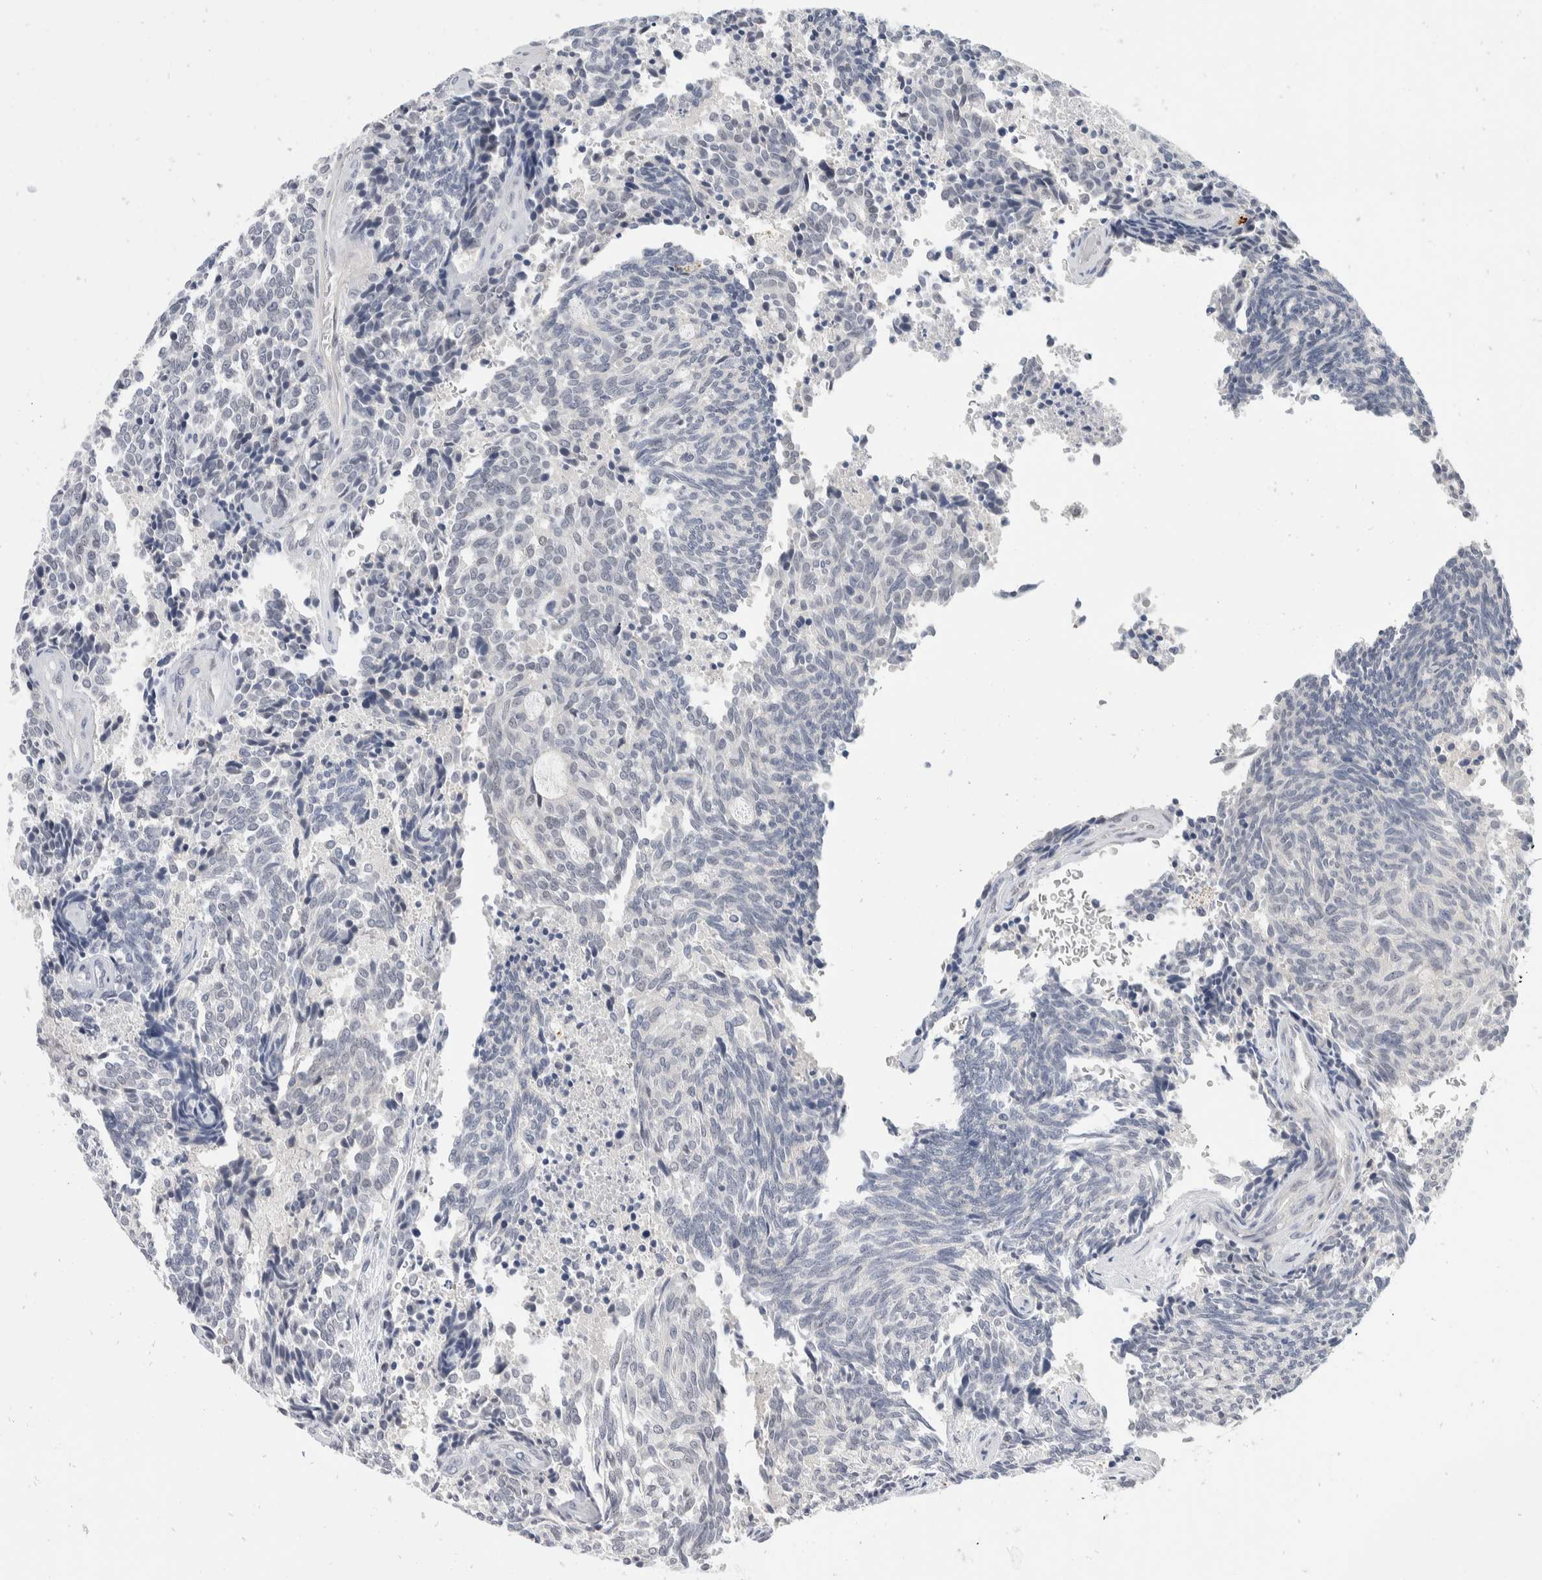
{"staining": {"intensity": "negative", "quantity": "none", "location": "none"}, "tissue": "carcinoid", "cell_type": "Tumor cells", "image_type": "cancer", "snomed": [{"axis": "morphology", "description": "Carcinoid, malignant, NOS"}, {"axis": "topography", "description": "Pancreas"}], "caption": "Tumor cells show no significant expression in carcinoid.", "gene": "CATSPERD", "patient": {"sex": "female", "age": 54}}